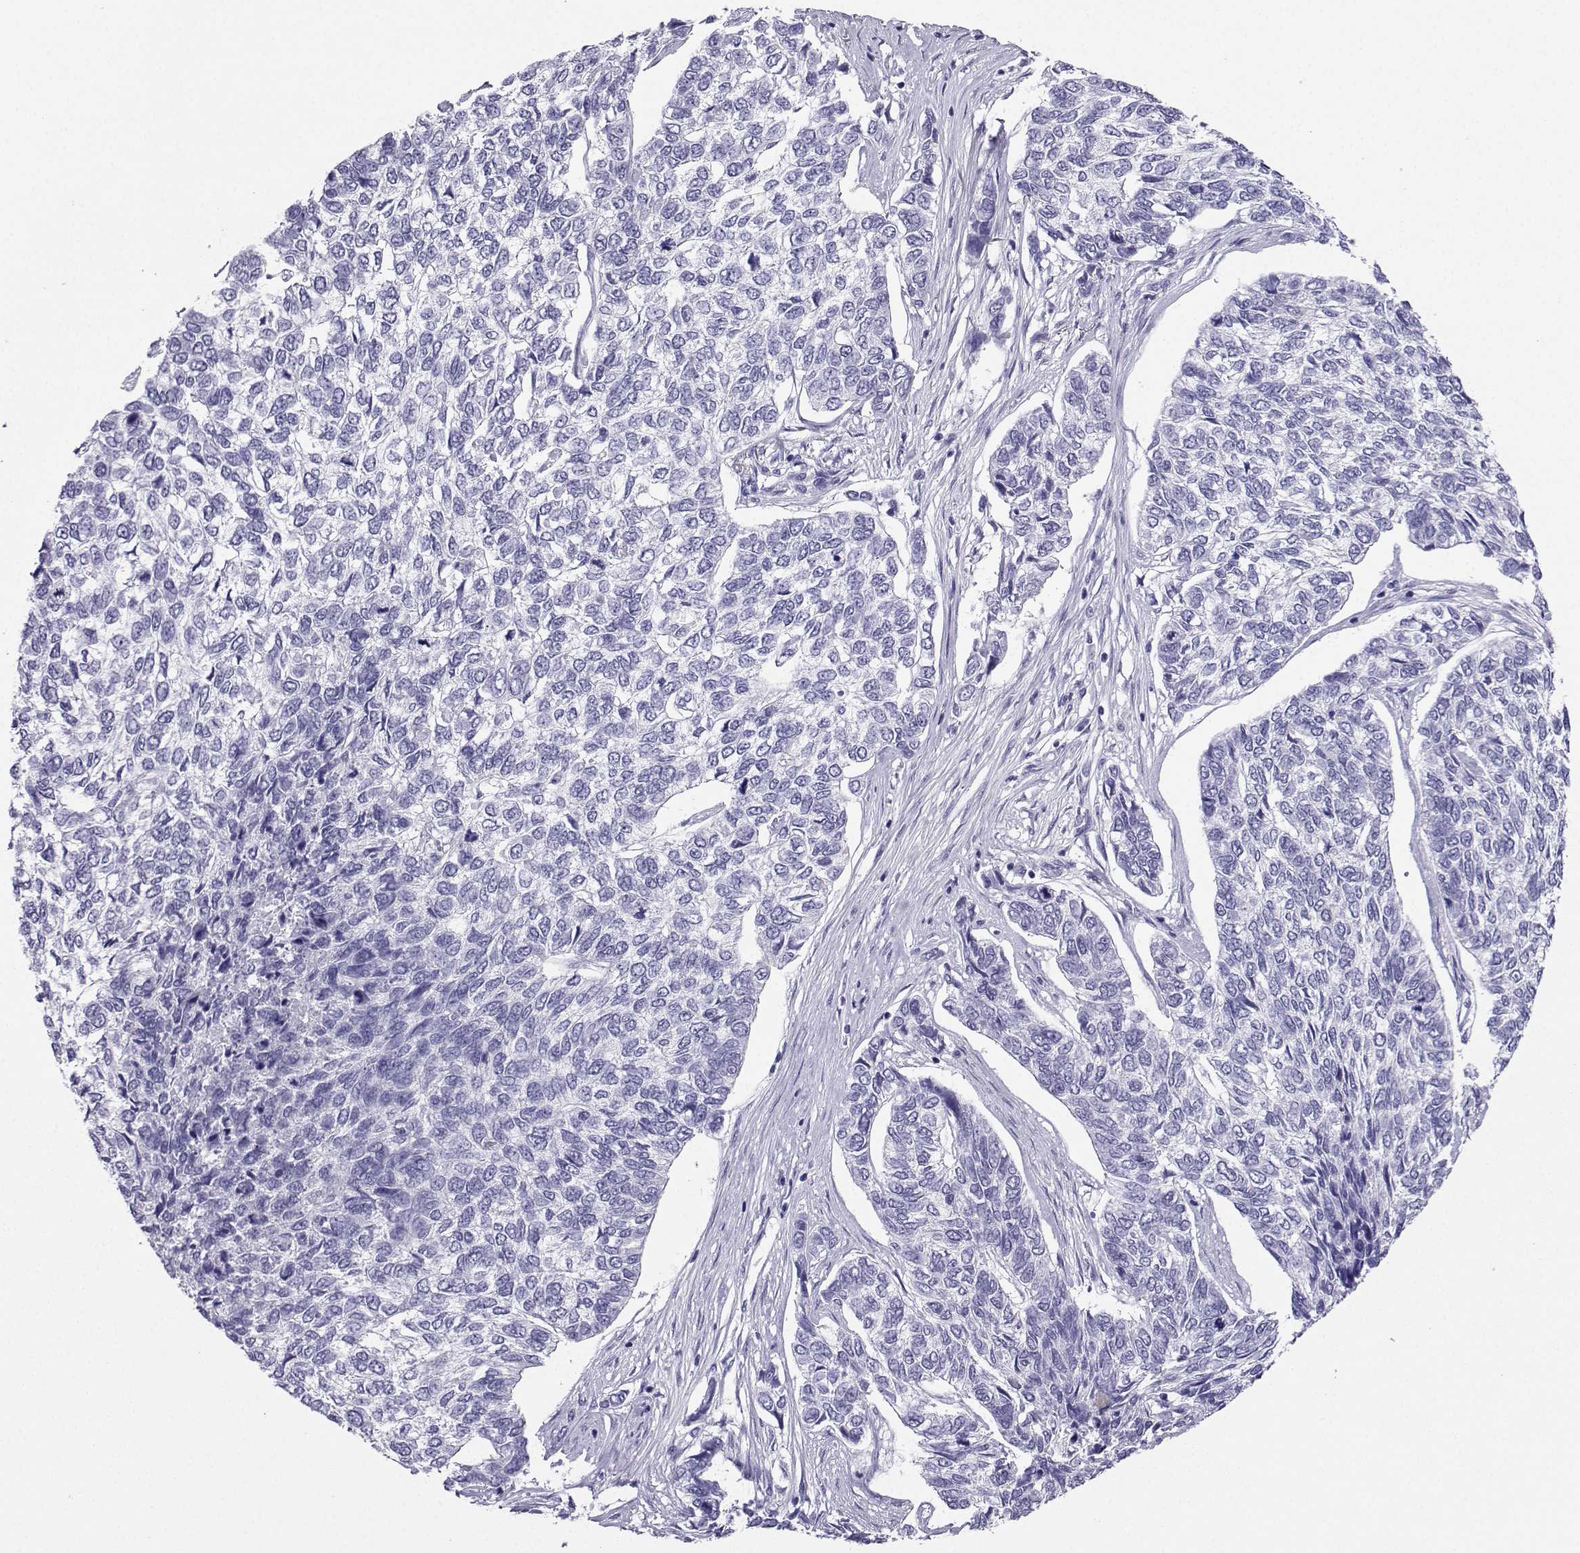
{"staining": {"intensity": "negative", "quantity": "none", "location": "none"}, "tissue": "skin cancer", "cell_type": "Tumor cells", "image_type": "cancer", "snomed": [{"axis": "morphology", "description": "Basal cell carcinoma"}, {"axis": "topography", "description": "Skin"}], "caption": "Image shows no protein staining in tumor cells of basal cell carcinoma (skin) tissue.", "gene": "CD109", "patient": {"sex": "female", "age": 65}}